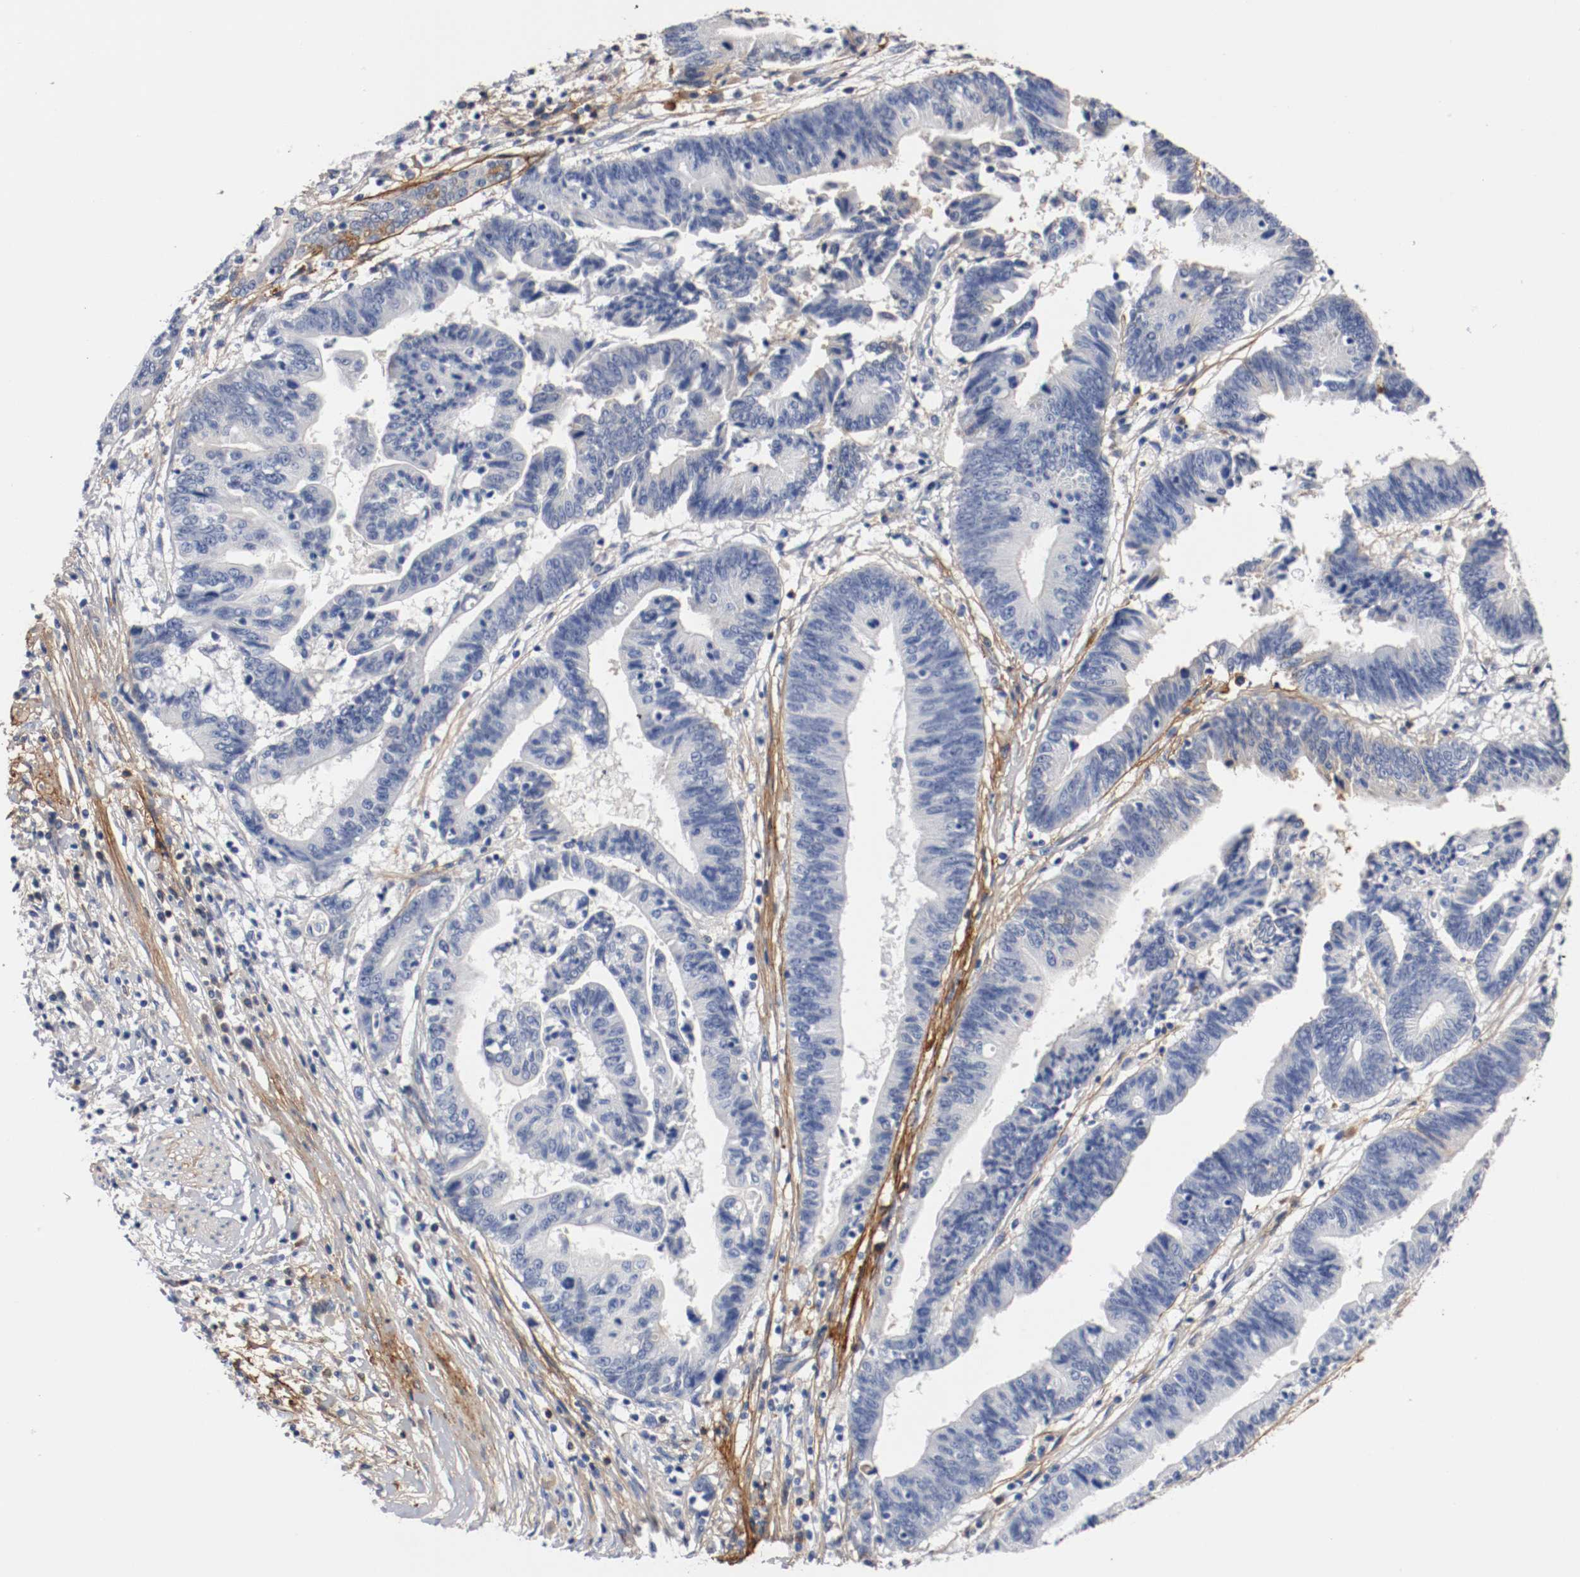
{"staining": {"intensity": "moderate", "quantity": "<25%", "location": "cytoplasmic/membranous"}, "tissue": "pancreatic cancer", "cell_type": "Tumor cells", "image_type": "cancer", "snomed": [{"axis": "morphology", "description": "Adenocarcinoma, NOS"}, {"axis": "topography", "description": "Pancreas"}], "caption": "Moderate cytoplasmic/membranous staining for a protein is identified in about <25% of tumor cells of adenocarcinoma (pancreatic) using immunohistochemistry.", "gene": "TNC", "patient": {"sex": "female", "age": 48}}